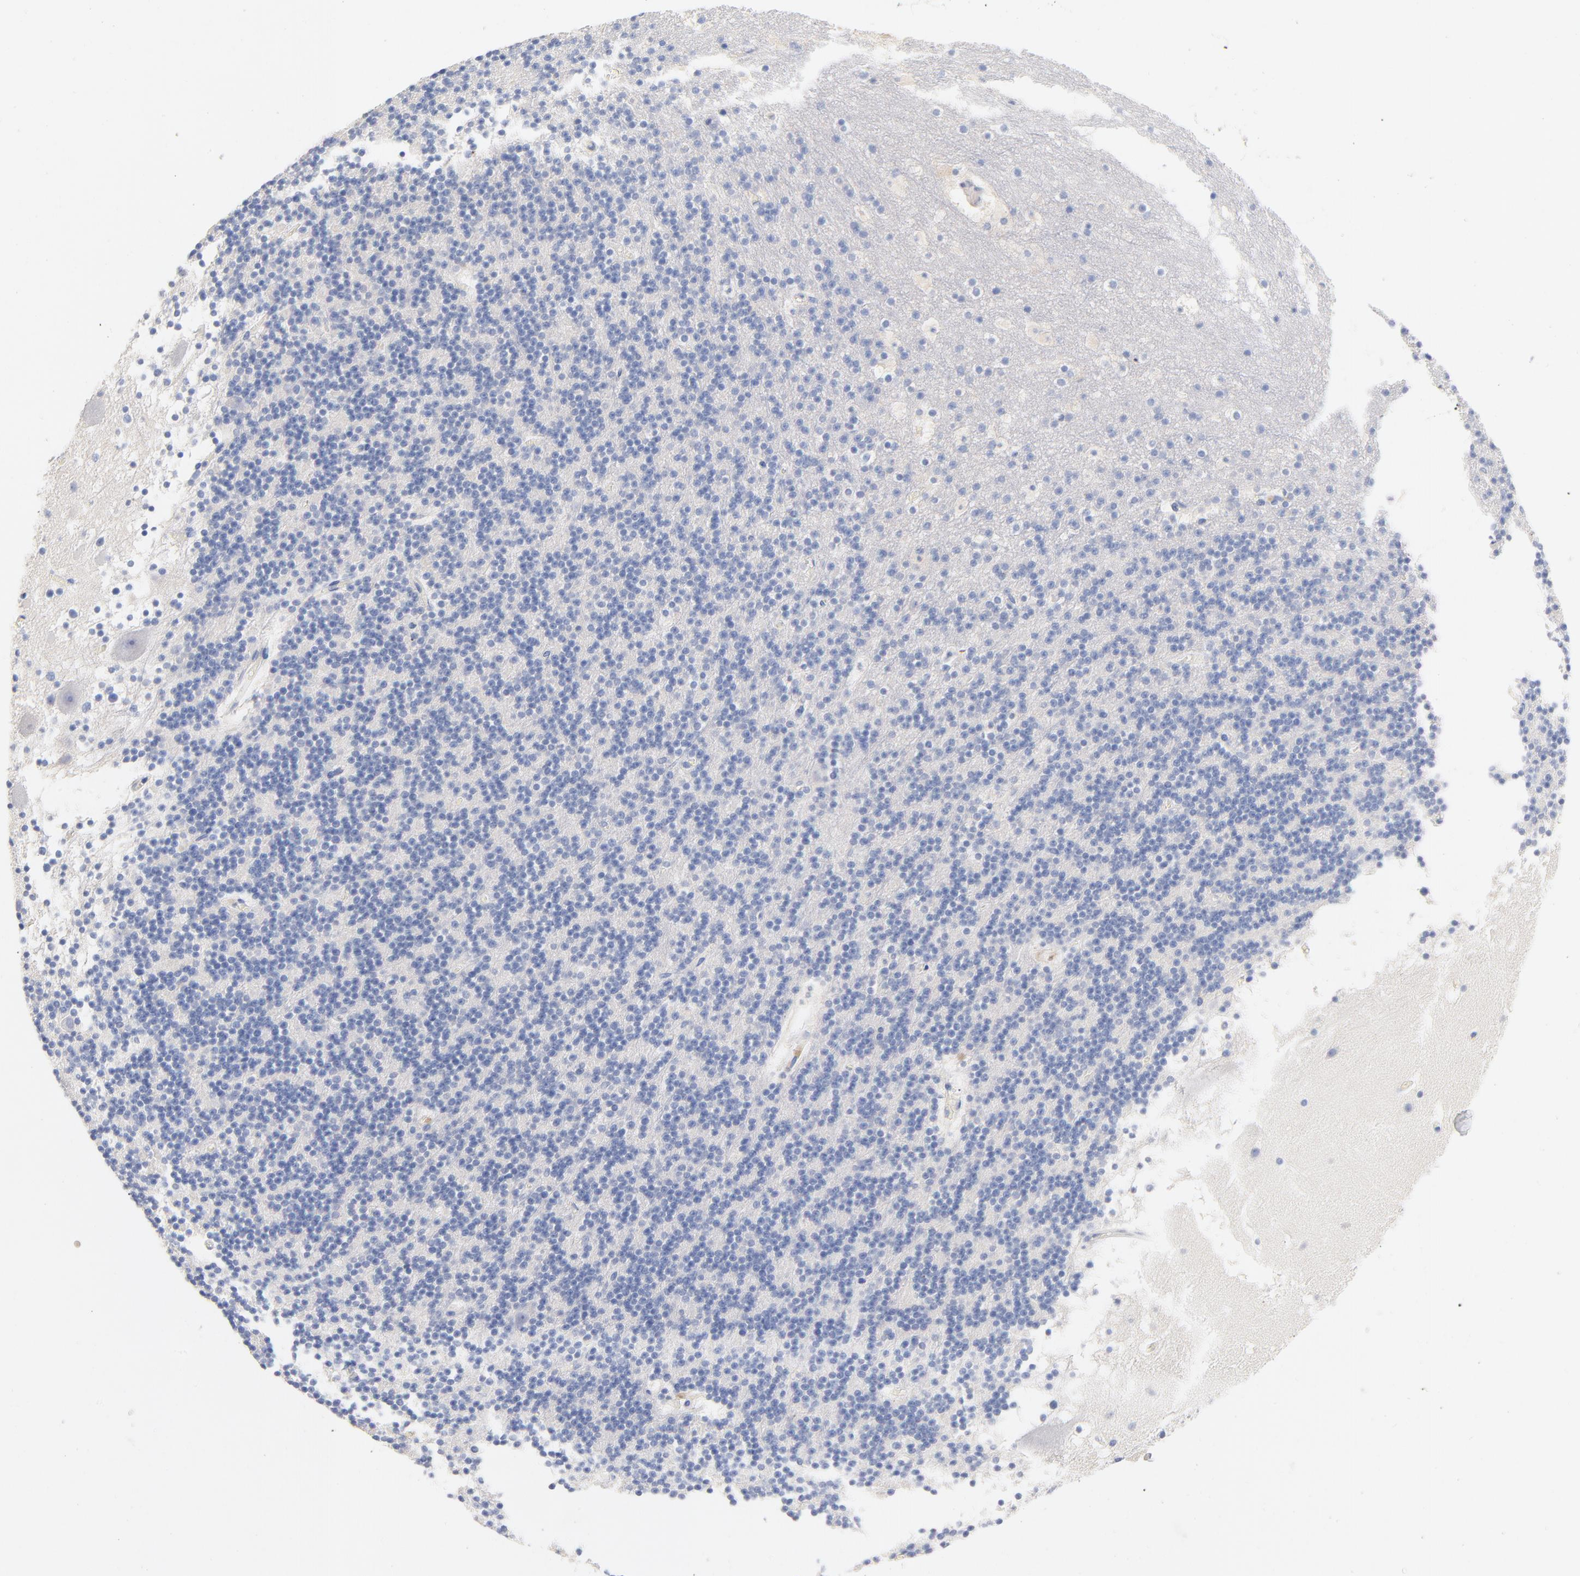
{"staining": {"intensity": "negative", "quantity": "none", "location": "none"}, "tissue": "cerebellum", "cell_type": "Cells in granular layer", "image_type": "normal", "snomed": [{"axis": "morphology", "description": "Normal tissue, NOS"}, {"axis": "topography", "description": "Cerebellum"}], "caption": "Cells in granular layer show no significant protein positivity in normal cerebellum.", "gene": "CPS1", "patient": {"sex": "male", "age": 45}}